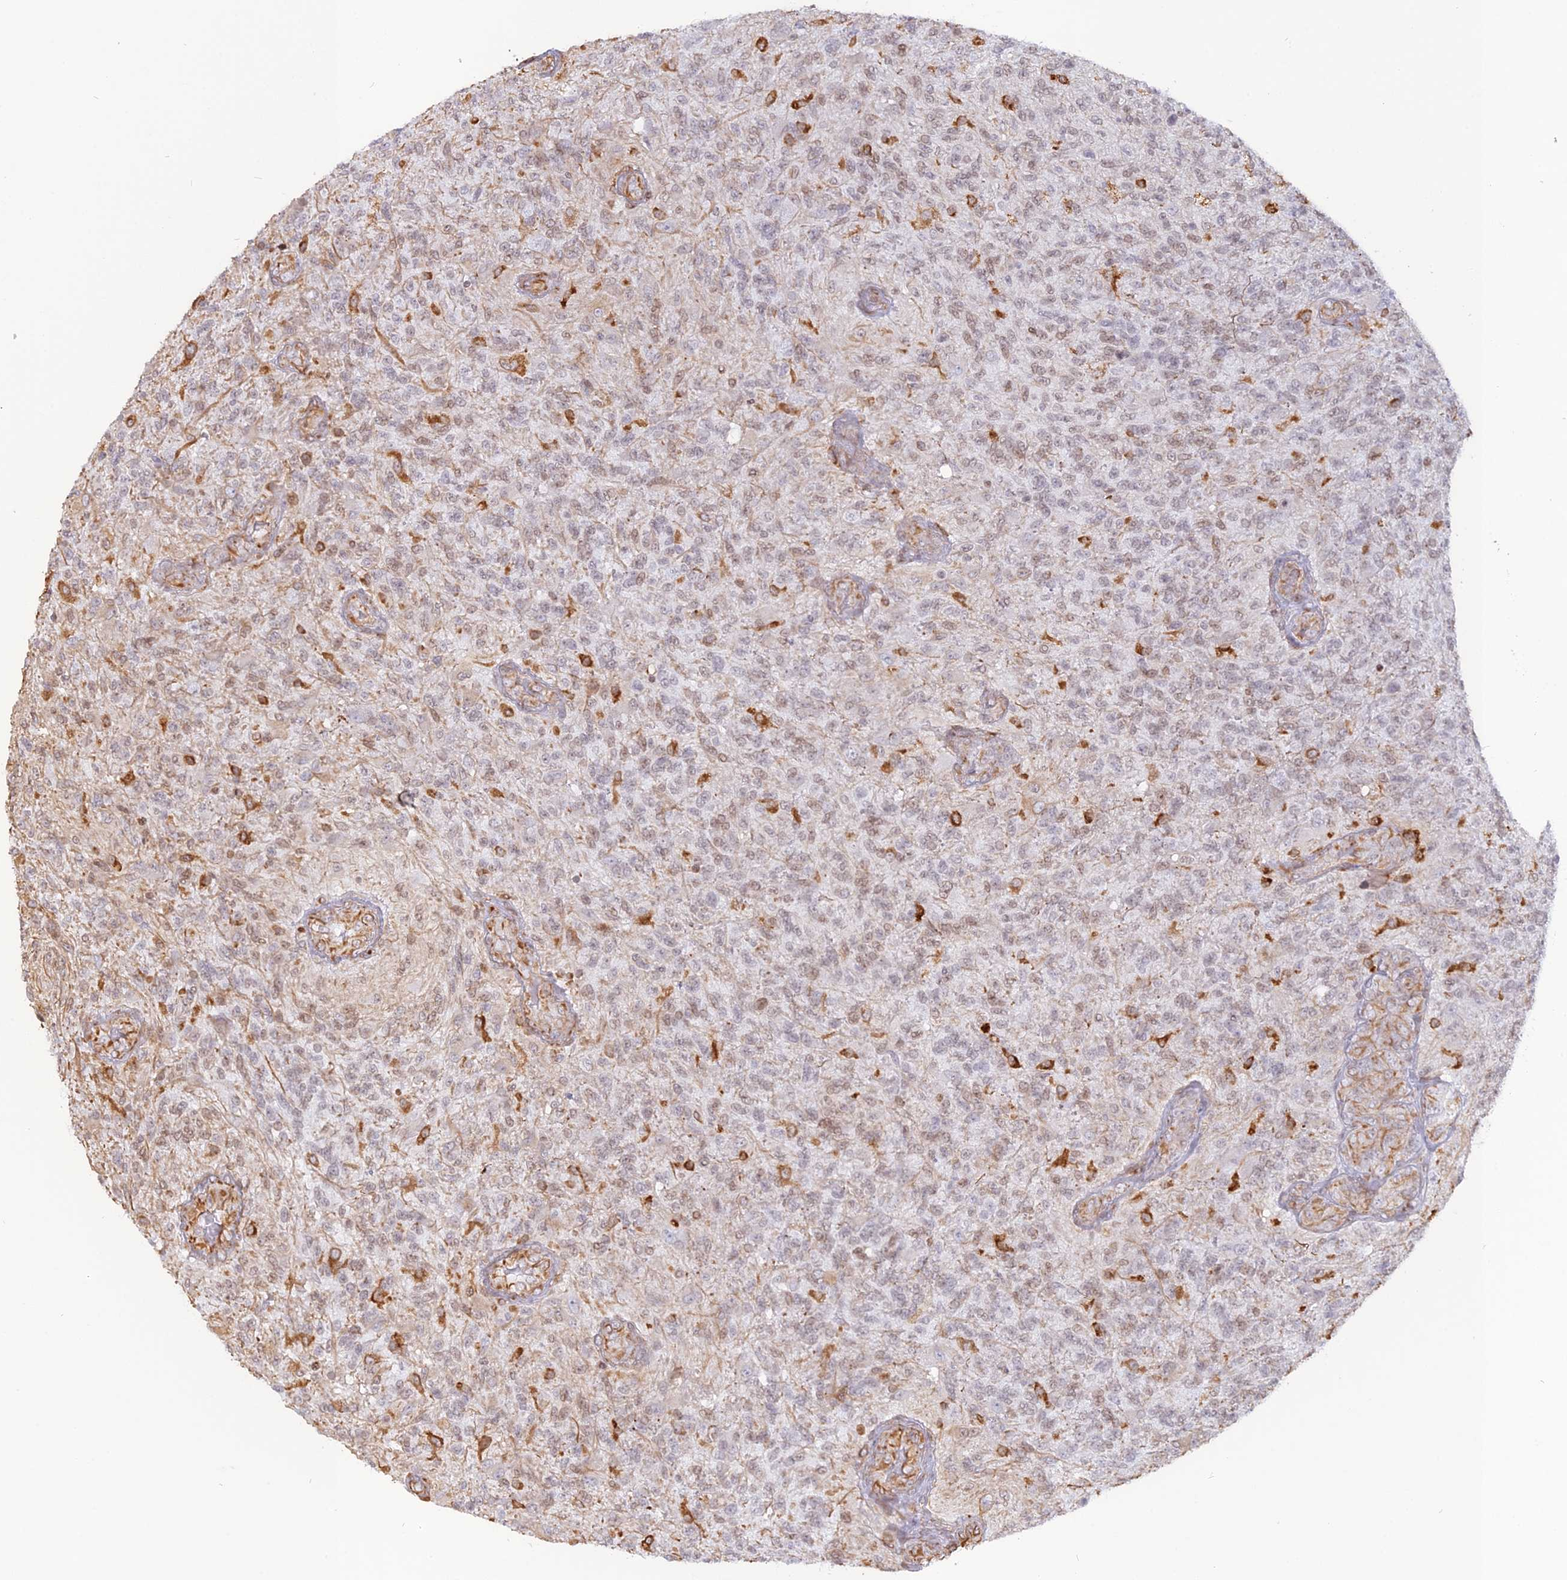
{"staining": {"intensity": "weak", "quantity": "<25%", "location": "nuclear"}, "tissue": "glioma", "cell_type": "Tumor cells", "image_type": "cancer", "snomed": [{"axis": "morphology", "description": "Glioma, malignant, High grade"}, {"axis": "topography", "description": "Brain"}], "caption": "Immunohistochemistry (IHC) of glioma displays no staining in tumor cells.", "gene": "APOBR", "patient": {"sex": "male", "age": 56}}